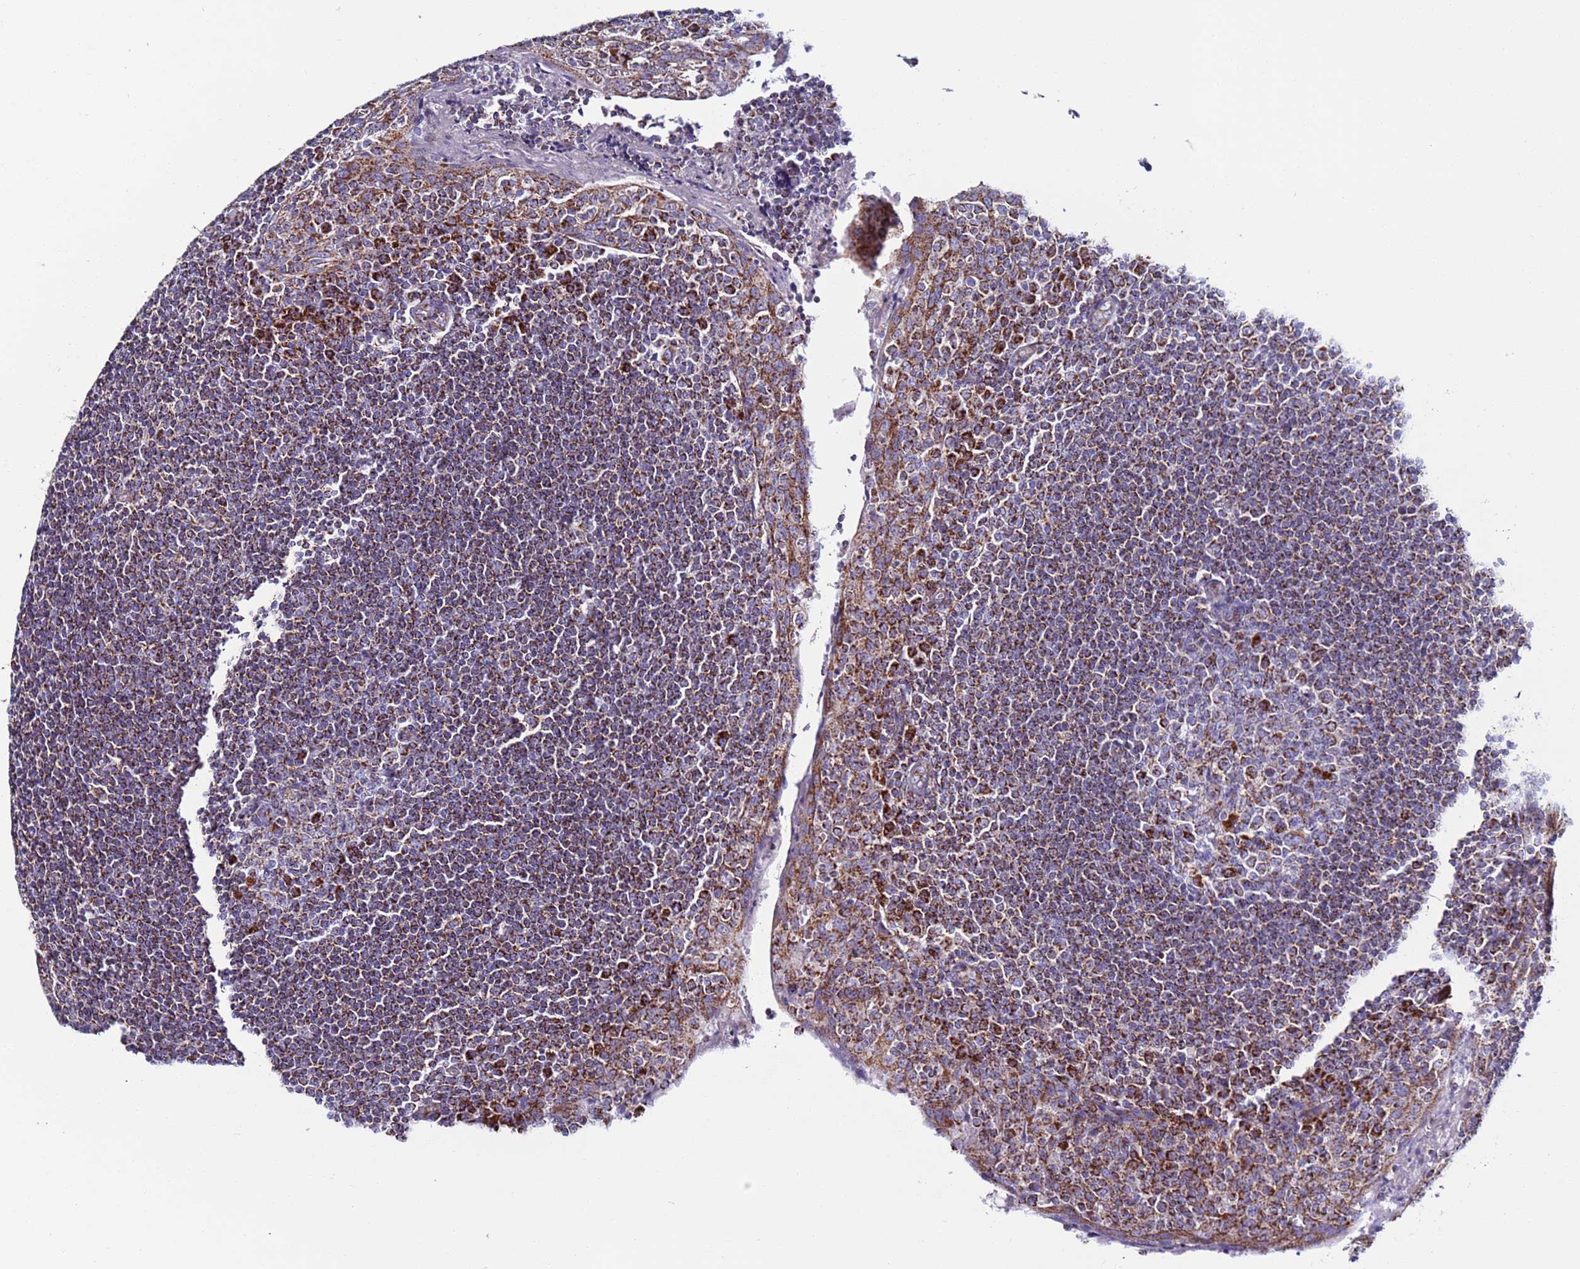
{"staining": {"intensity": "strong", "quantity": ">75%", "location": "cytoplasmic/membranous"}, "tissue": "tonsil", "cell_type": "Germinal center cells", "image_type": "normal", "snomed": [{"axis": "morphology", "description": "Normal tissue, NOS"}, {"axis": "topography", "description": "Tonsil"}], "caption": "High-power microscopy captured an immunohistochemistry photomicrograph of normal tonsil, revealing strong cytoplasmic/membranous positivity in approximately >75% of germinal center cells.", "gene": "ZBTB39", "patient": {"sex": "male", "age": 27}}